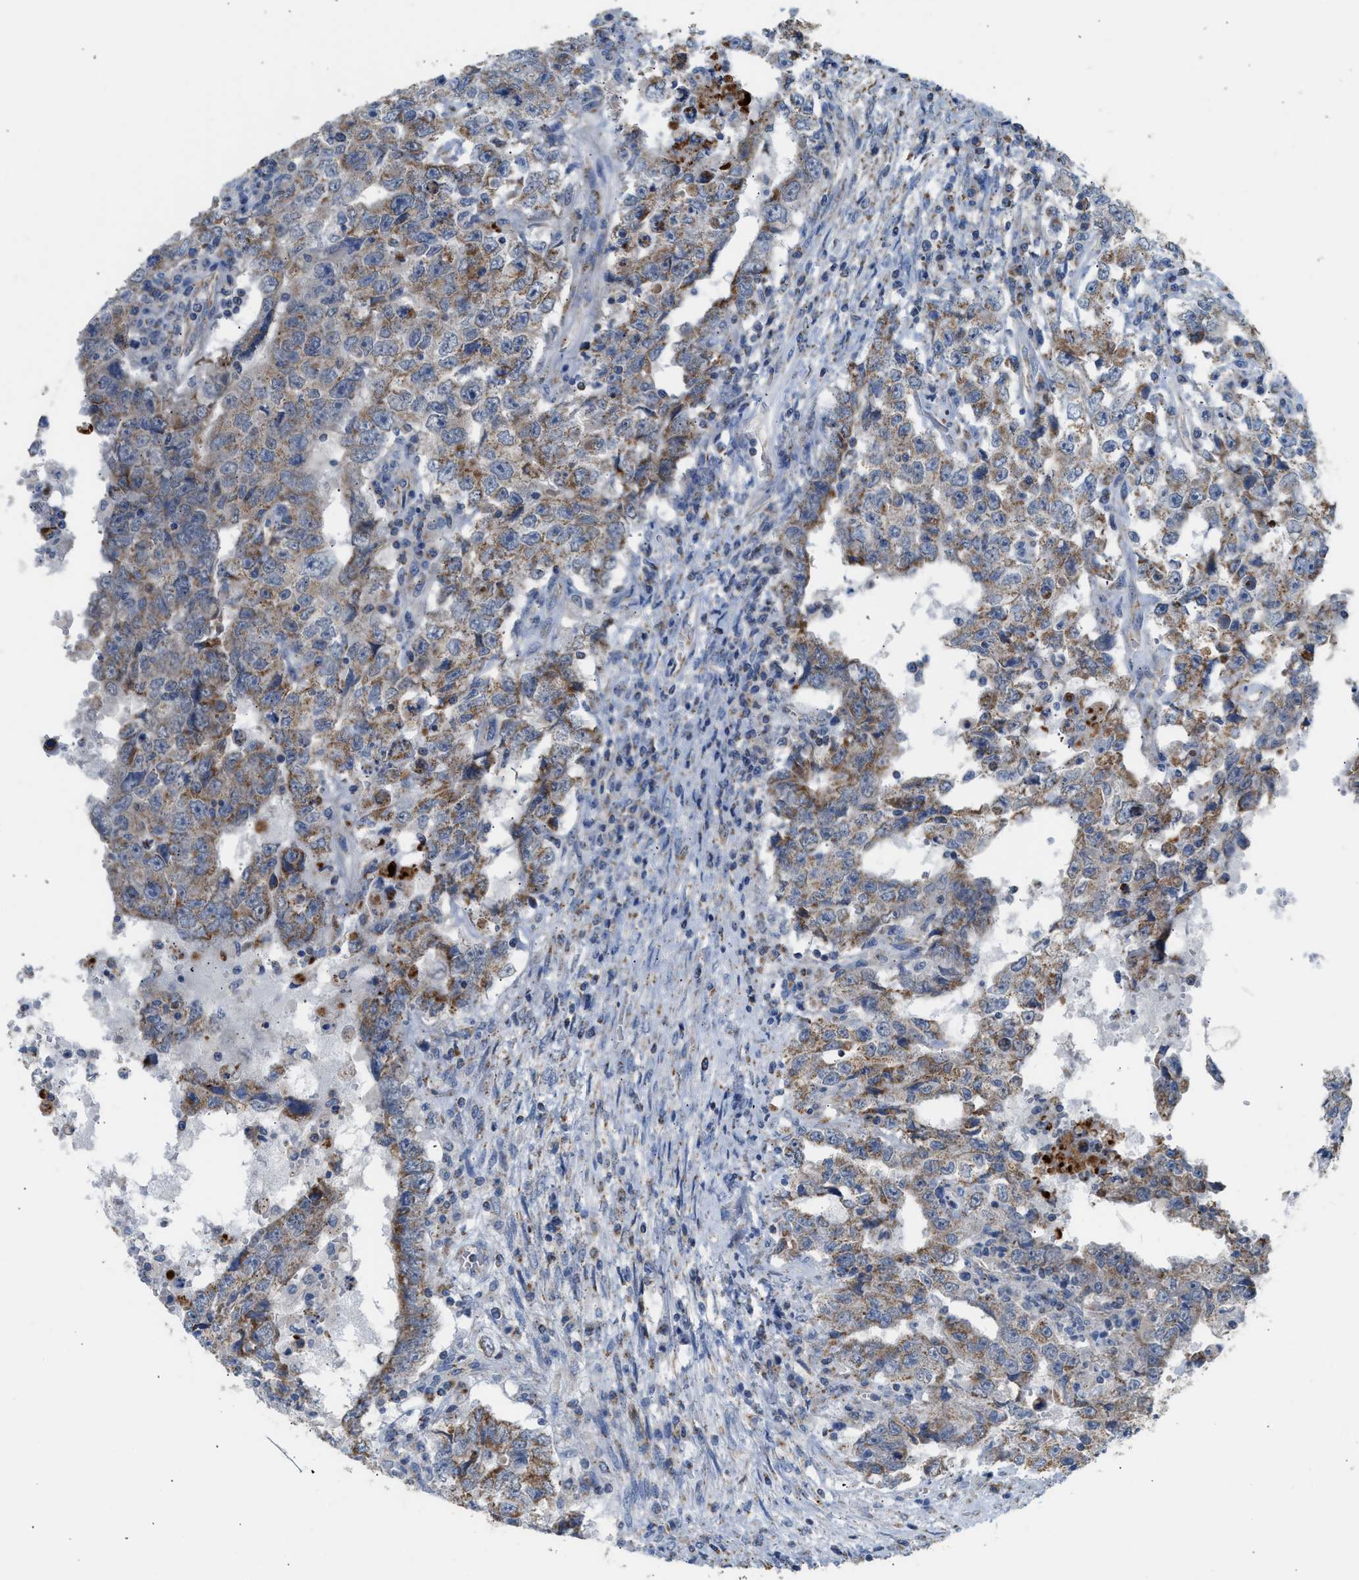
{"staining": {"intensity": "moderate", "quantity": "25%-75%", "location": "cytoplasmic/membranous"}, "tissue": "testis cancer", "cell_type": "Tumor cells", "image_type": "cancer", "snomed": [{"axis": "morphology", "description": "Carcinoma, Embryonal, NOS"}, {"axis": "topography", "description": "Testis"}], "caption": "Embryonal carcinoma (testis) stained with a protein marker exhibits moderate staining in tumor cells.", "gene": "GOT2", "patient": {"sex": "male", "age": 26}}